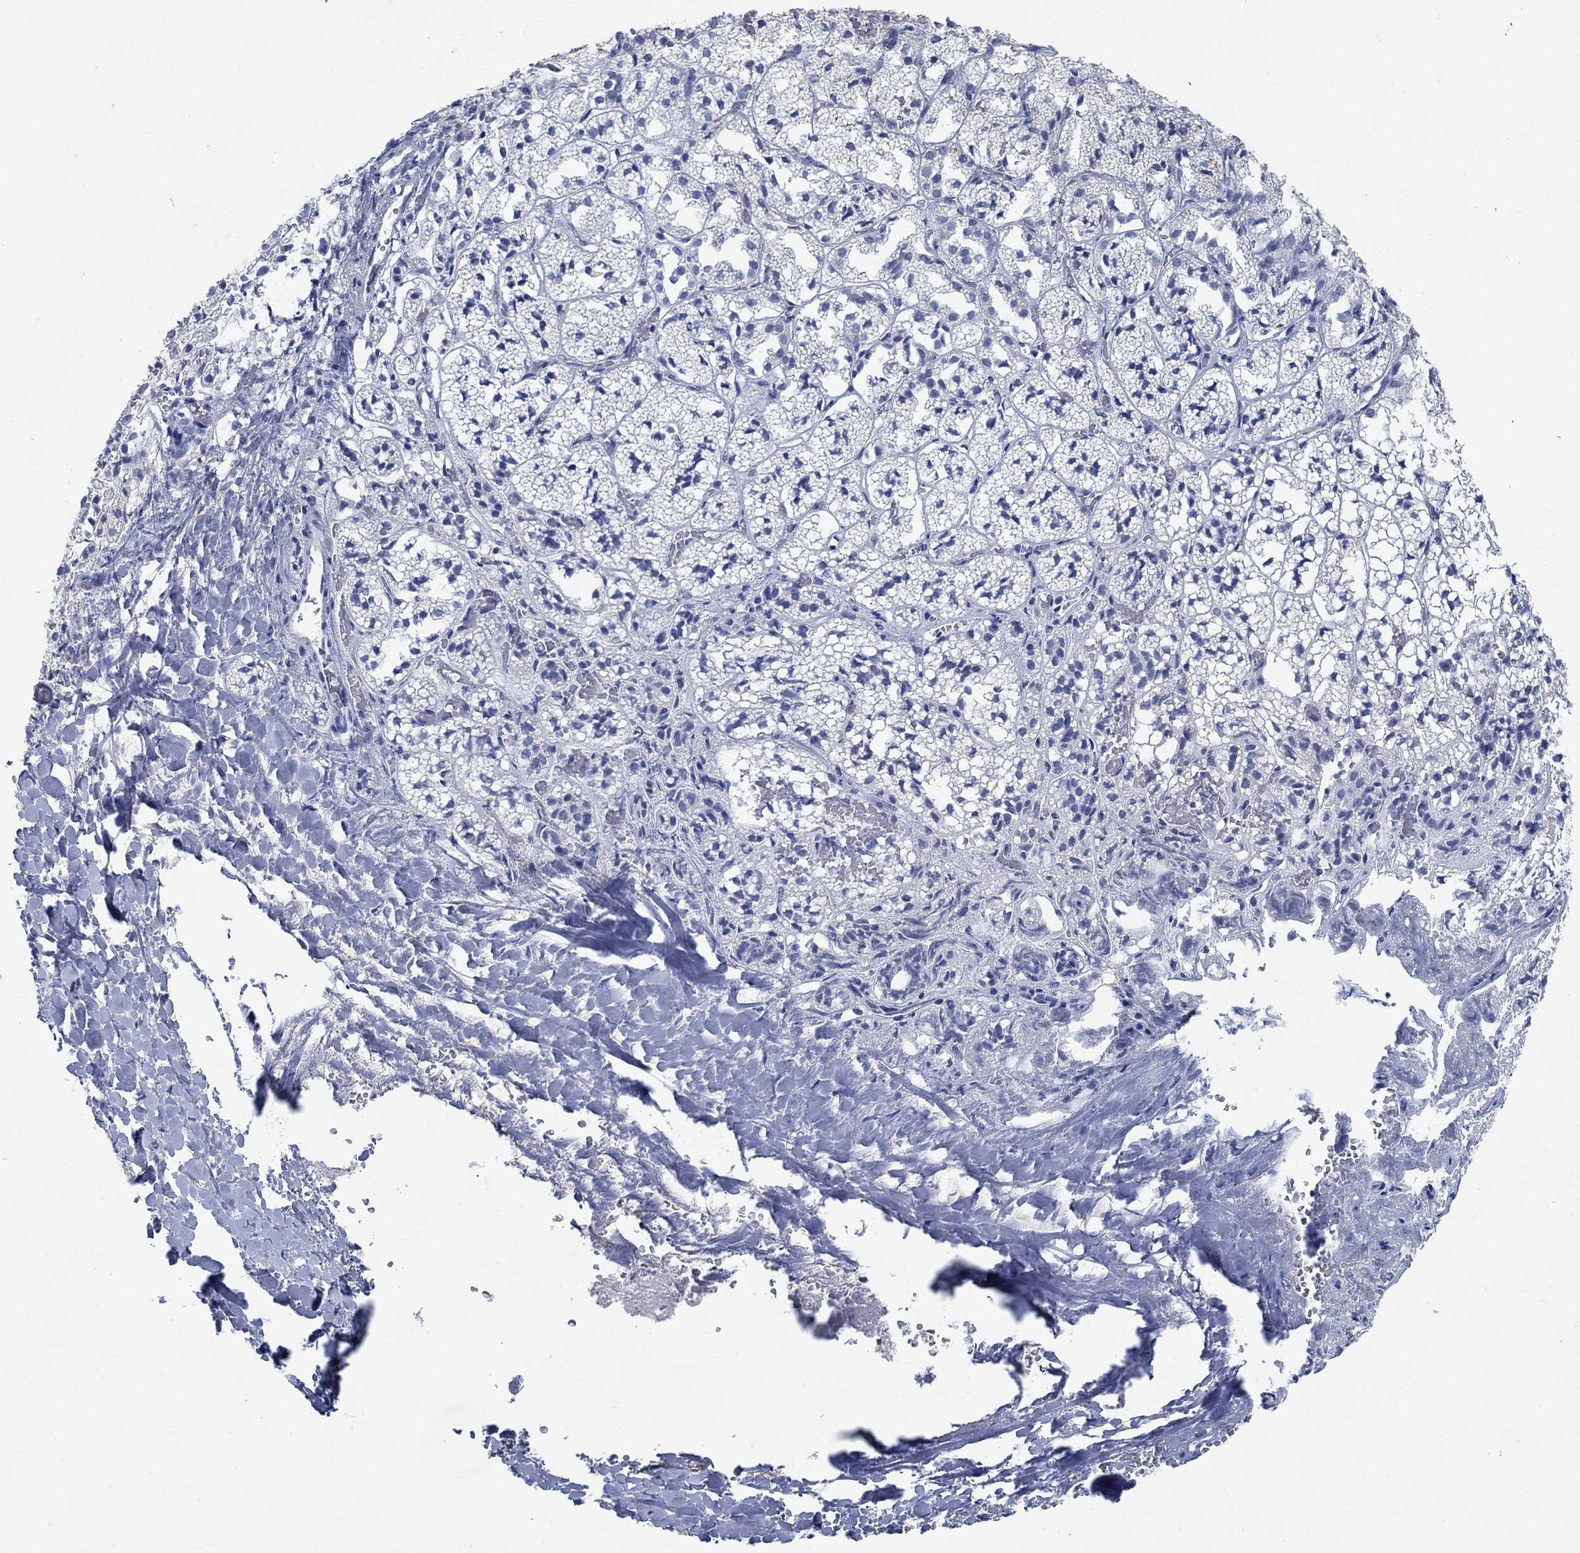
{"staining": {"intensity": "weak", "quantity": "<25%", "location": "cytoplasmic/membranous"}, "tissue": "adrenal gland", "cell_type": "Glandular cells", "image_type": "normal", "snomed": [{"axis": "morphology", "description": "Normal tissue, NOS"}, {"axis": "topography", "description": "Adrenal gland"}], "caption": "There is no significant expression in glandular cells of adrenal gland.", "gene": "TEKT4", "patient": {"sex": "male", "age": 53}}